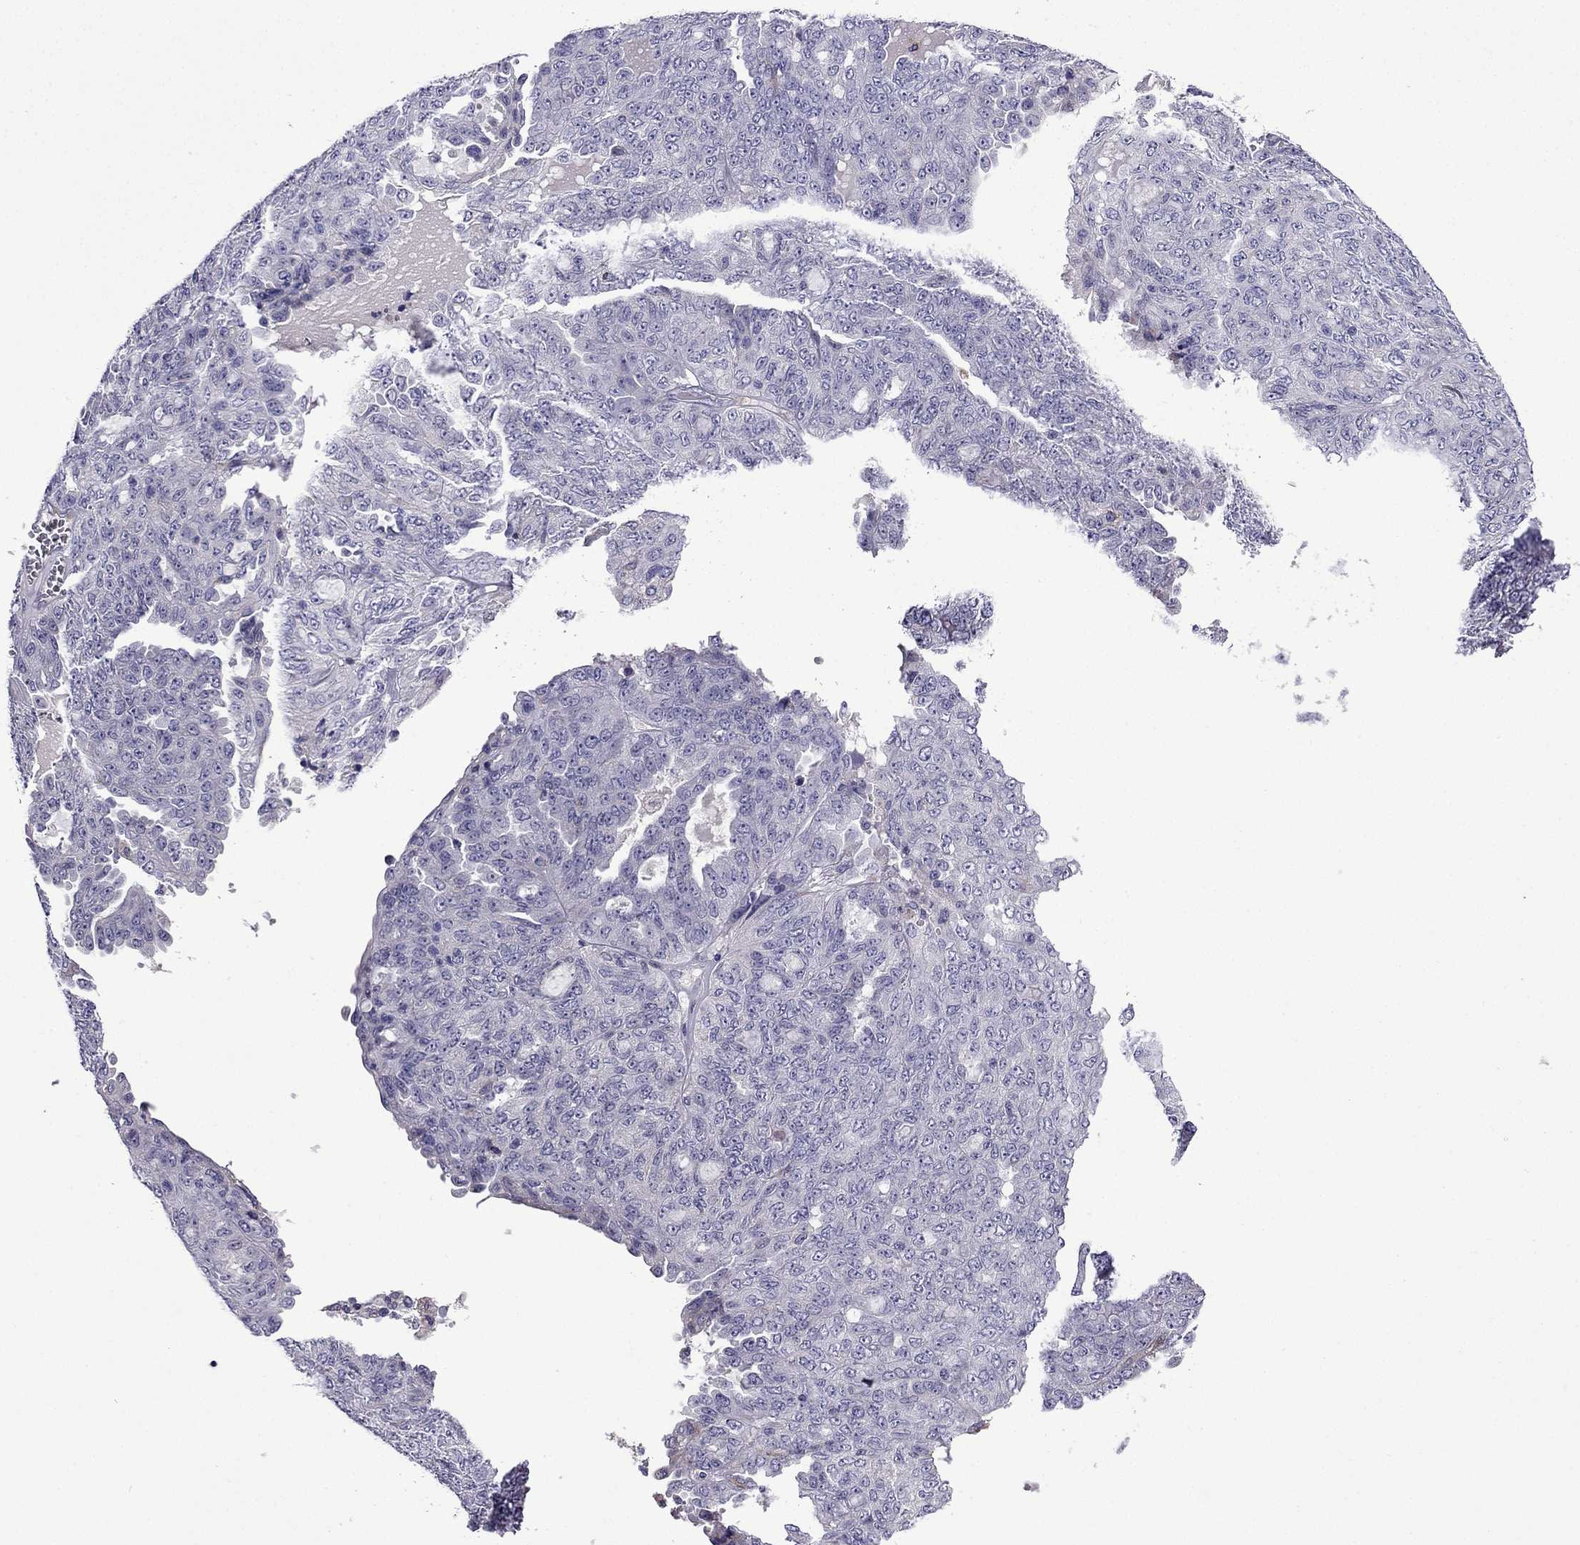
{"staining": {"intensity": "negative", "quantity": "none", "location": "none"}, "tissue": "ovarian cancer", "cell_type": "Tumor cells", "image_type": "cancer", "snomed": [{"axis": "morphology", "description": "Cystadenocarcinoma, serous, NOS"}, {"axis": "topography", "description": "Ovary"}], "caption": "An IHC micrograph of ovarian serous cystadenocarcinoma is shown. There is no staining in tumor cells of ovarian serous cystadenocarcinoma. (DAB immunohistochemistry (IHC) visualized using brightfield microscopy, high magnification).", "gene": "TSSK4", "patient": {"sex": "female", "age": 71}}